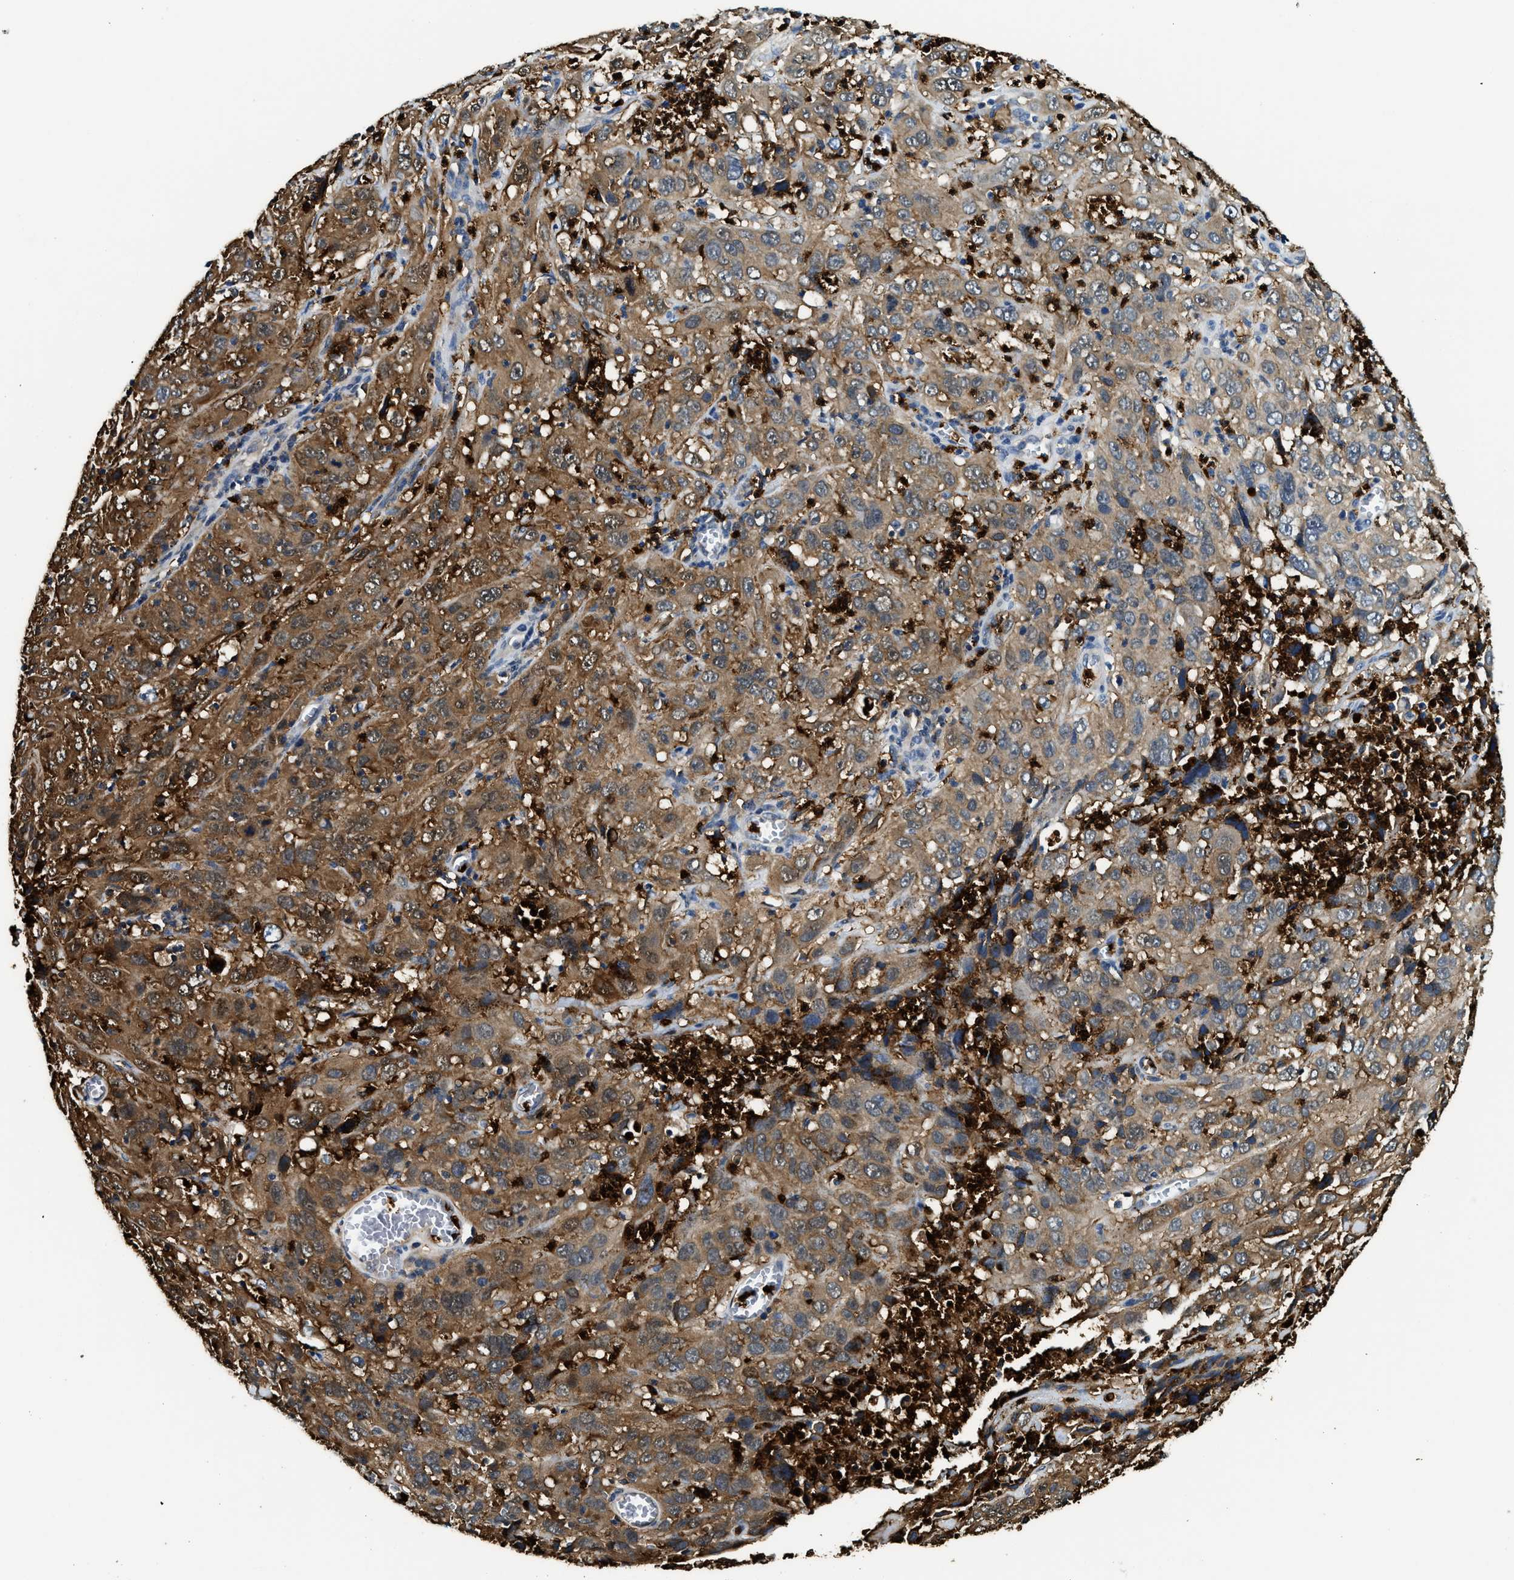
{"staining": {"intensity": "moderate", "quantity": ">75%", "location": "cytoplasmic/membranous"}, "tissue": "cervical cancer", "cell_type": "Tumor cells", "image_type": "cancer", "snomed": [{"axis": "morphology", "description": "Squamous cell carcinoma, NOS"}, {"axis": "topography", "description": "Cervix"}], "caption": "Human cervical cancer stained for a protein (brown) reveals moderate cytoplasmic/membranous positive staining in approximately >75% of tumor cells.", "gene": "ANXA3", "patient": {"sex": "female", "age": 32}}